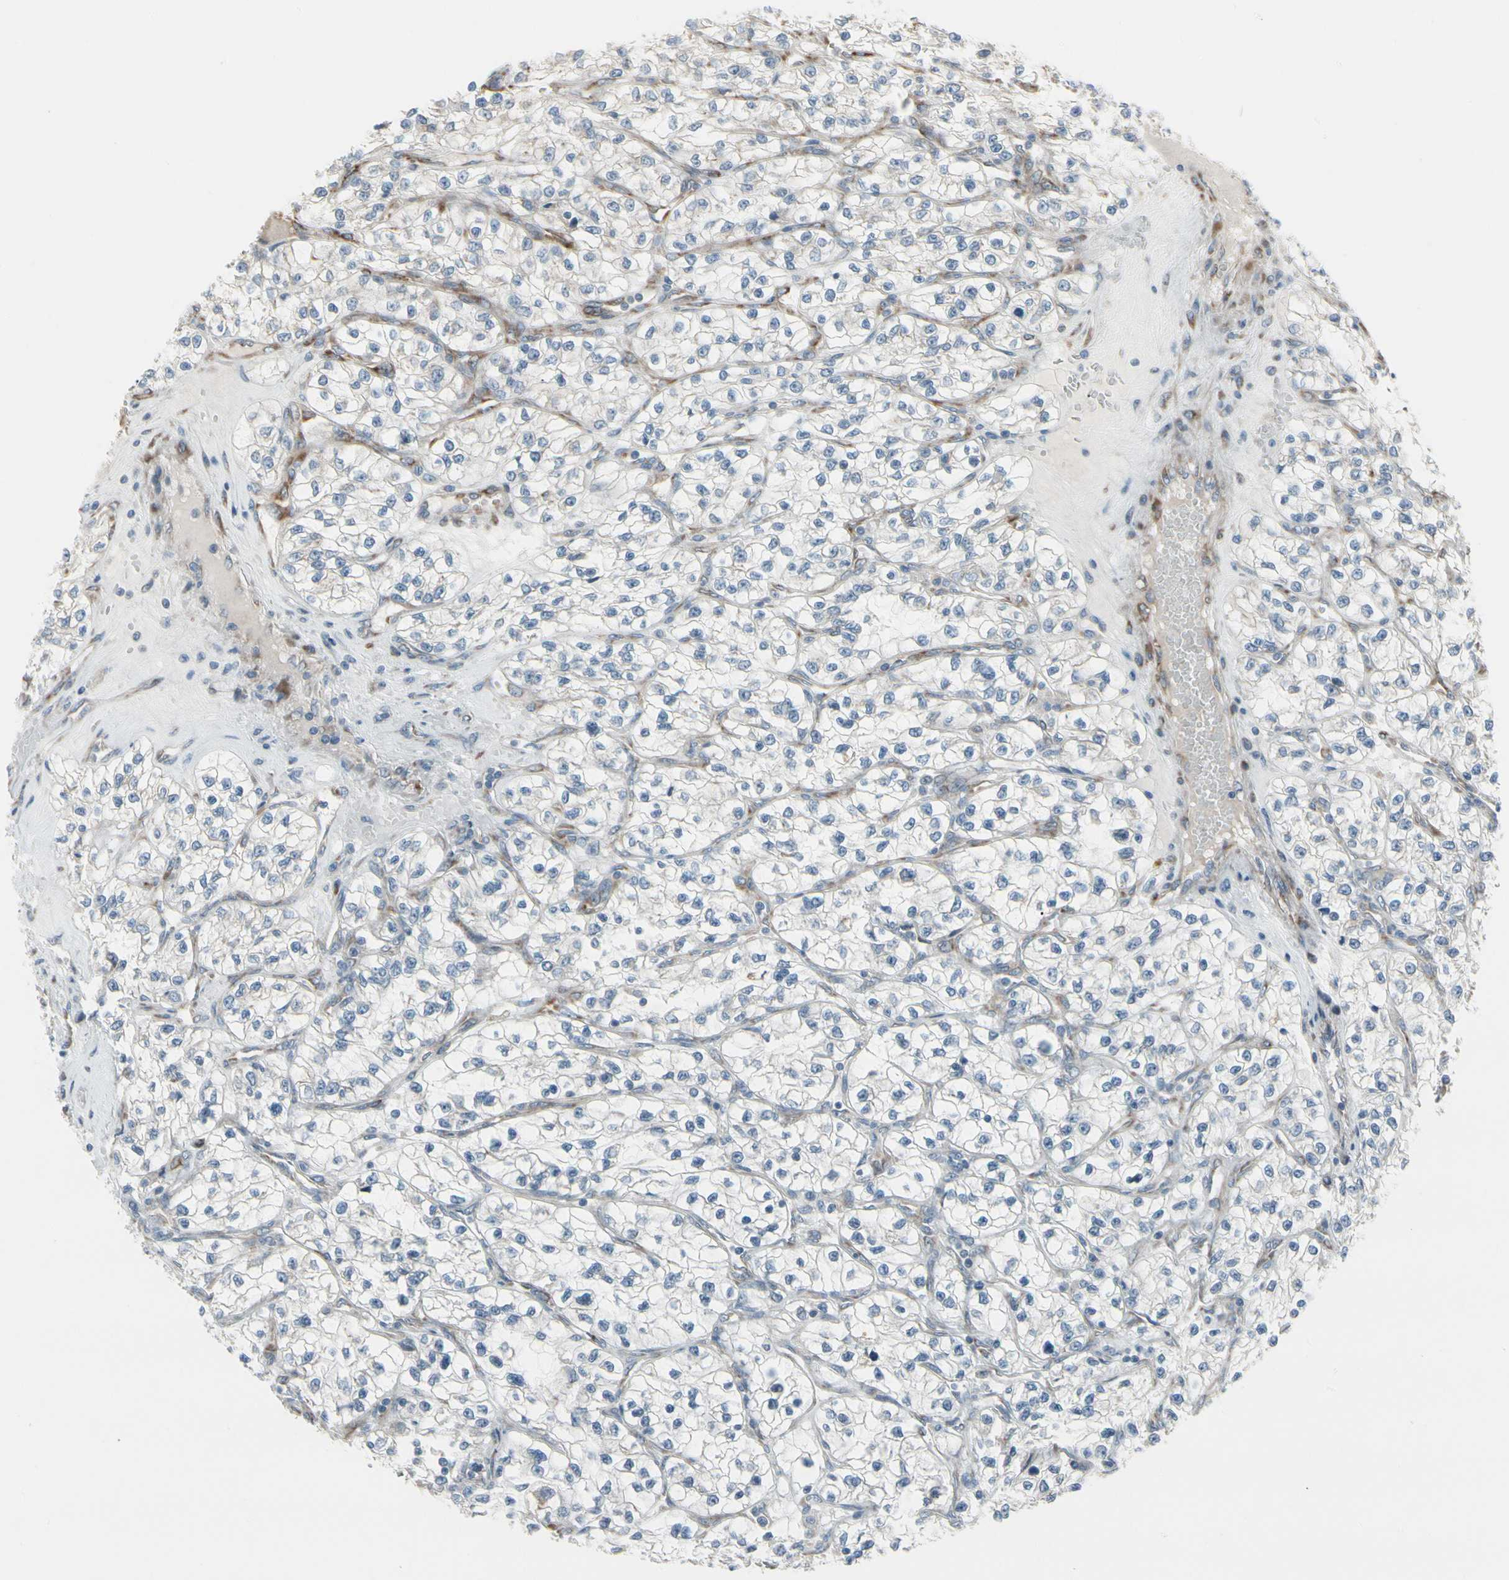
{"staining": {"intensity": "weak", "quantity": "<25%", "location": "cytoplasmic/membranous"}, "tissue": "renal cancer", "cell_type": "Tumor cells", "image_type": "cancer", "snomed": [{"axis": "morphology", "description": "Adenocarcinoma, NOS"}, {"axis": "topography", "description": "Kidney"}], "caption": "A photomicrograph of human renal adenocarcinoma is negative for staining in tumor cells. (Stains: DAB immunohistochemistry (IHC) with hematoxylin counter stain, Microscopy: brightfield microscopy at high magnification).", "gene": "FNDC3A", "patient": {"sex": "female", "age": 57}}